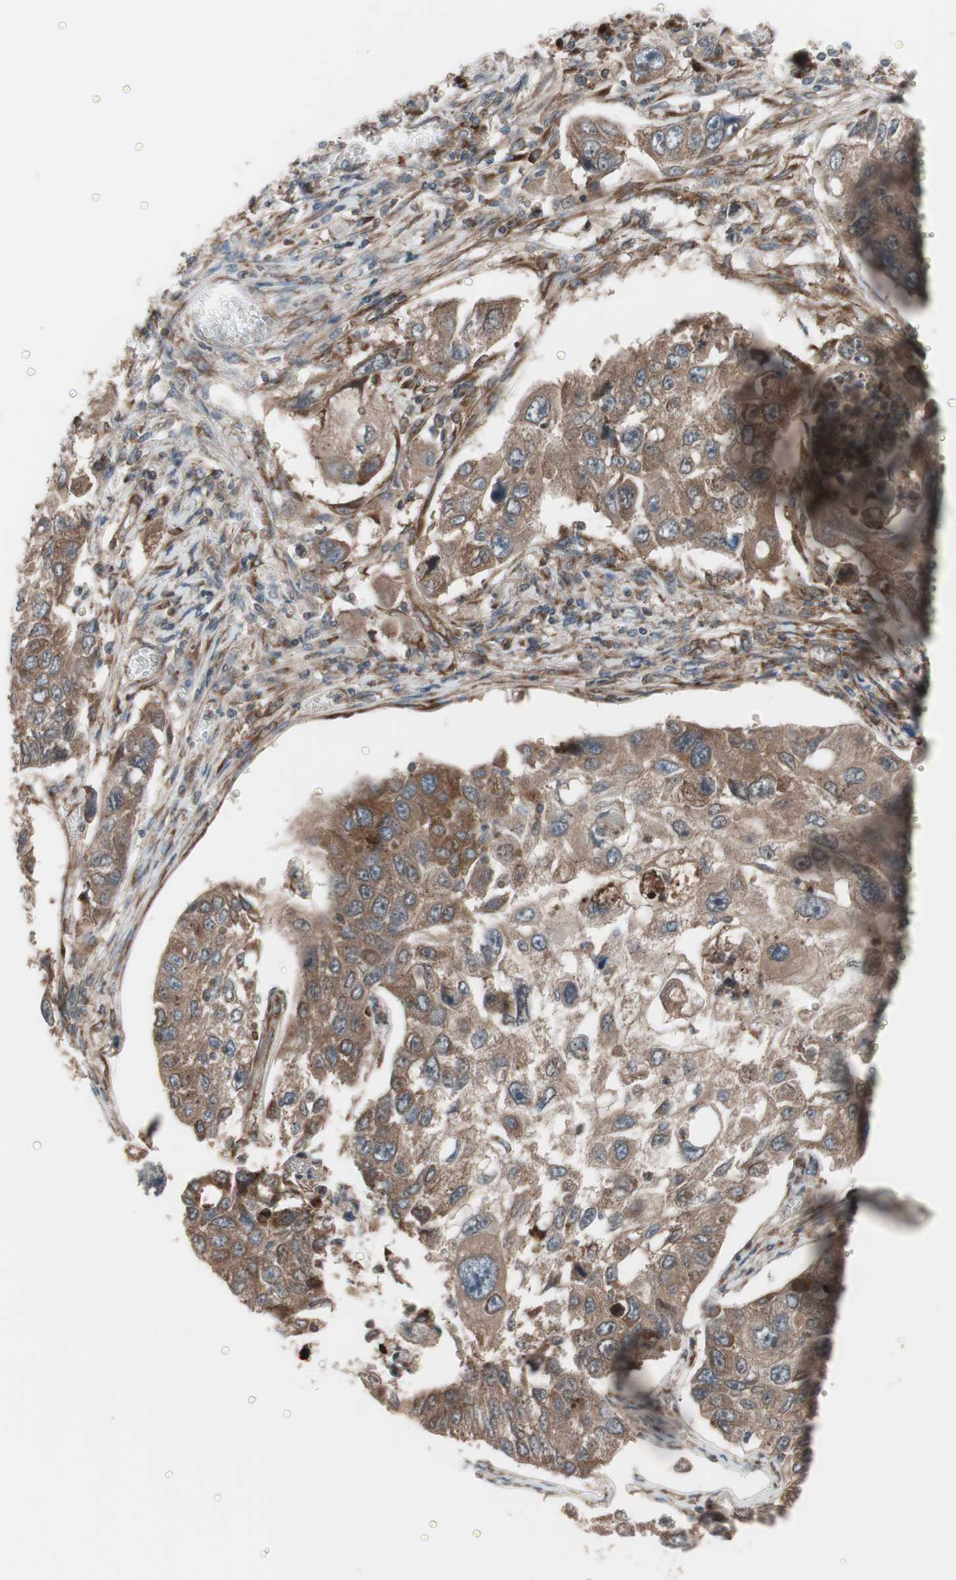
{"staining": {"intensity": "moderate", "quantity": ">75%", "location": "cytoplasmic/membranous"}, "tissue": "lung cancer", "cell_type": "Tumor cells", "image_type": "cancer", "snomed": [{"axis": "morphology", "description": "Squamous cell carcinoma, NOS"}, {"axis": "topography", "description": "Lung"}], "caption": "Protein expression analysis of human lung cancer reveals moderate cytoplasmic/membranous staining in about >75% of tumor cells. The staining is performed using DAB brown chromogen to label protein expression. The nuclei are counter-stained blue using hematoxylin.", "gene": "SEC31A", "patient": {"sex": "male", "age": 71}}